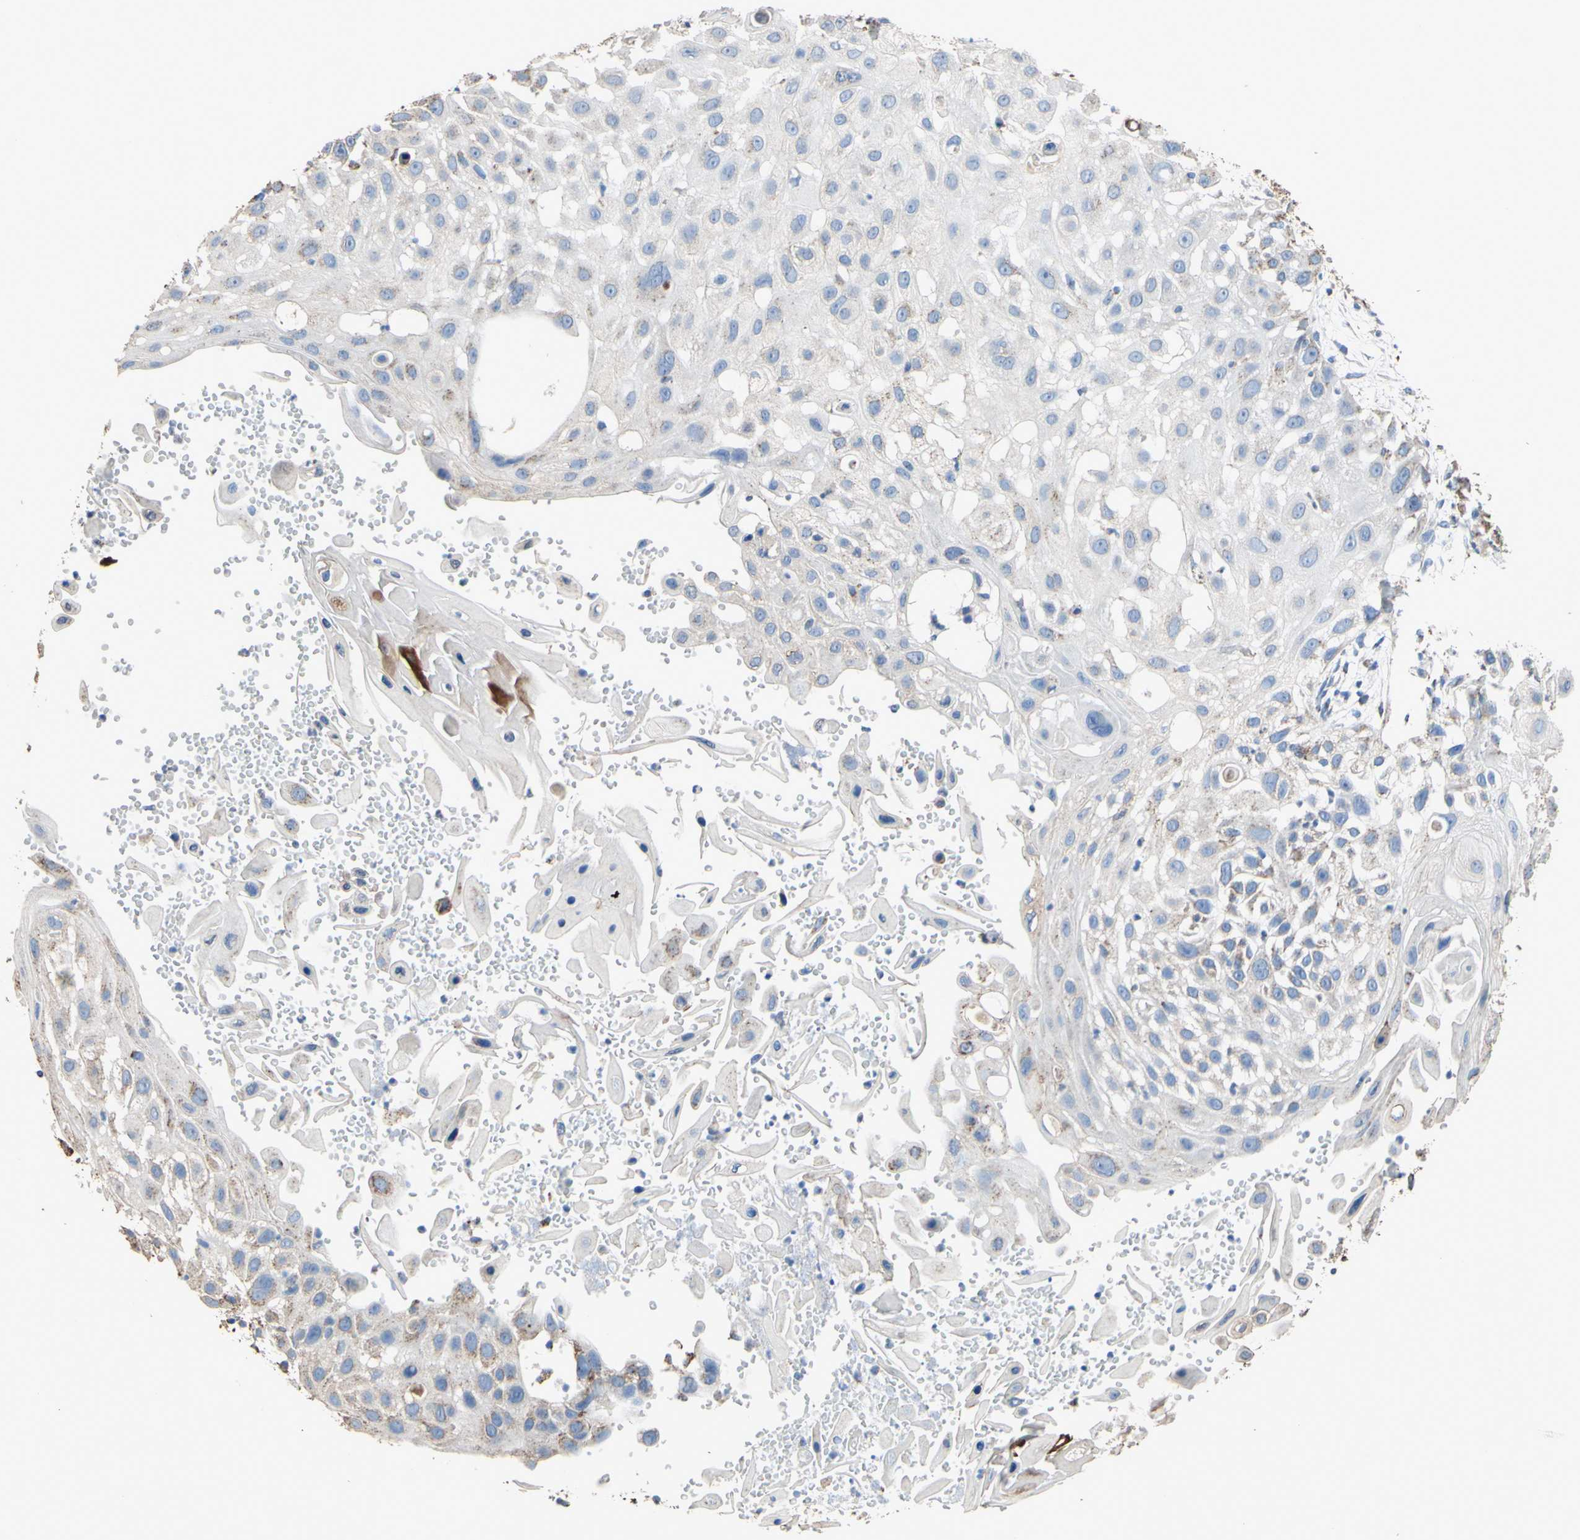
{"staining": {"intensity": "weak", "quantity": "<25%", "location": "cytoplasmic/membranous"}, "tissue": "skin cancer", "cell_type": "Tumor cells", "image_type": "cancer", "snomed": [{"axis": "morphology", "description": "Squamous cell carcinoma, NOS"}, {"axis": "topography", "description": "Skin"}], "caption": "Tumor cells show no significant protein staining in skin cancer (squamous cell carcinoma).", "gene": "CMKLR2", "patient": {"sex": "female", "age": 44}}